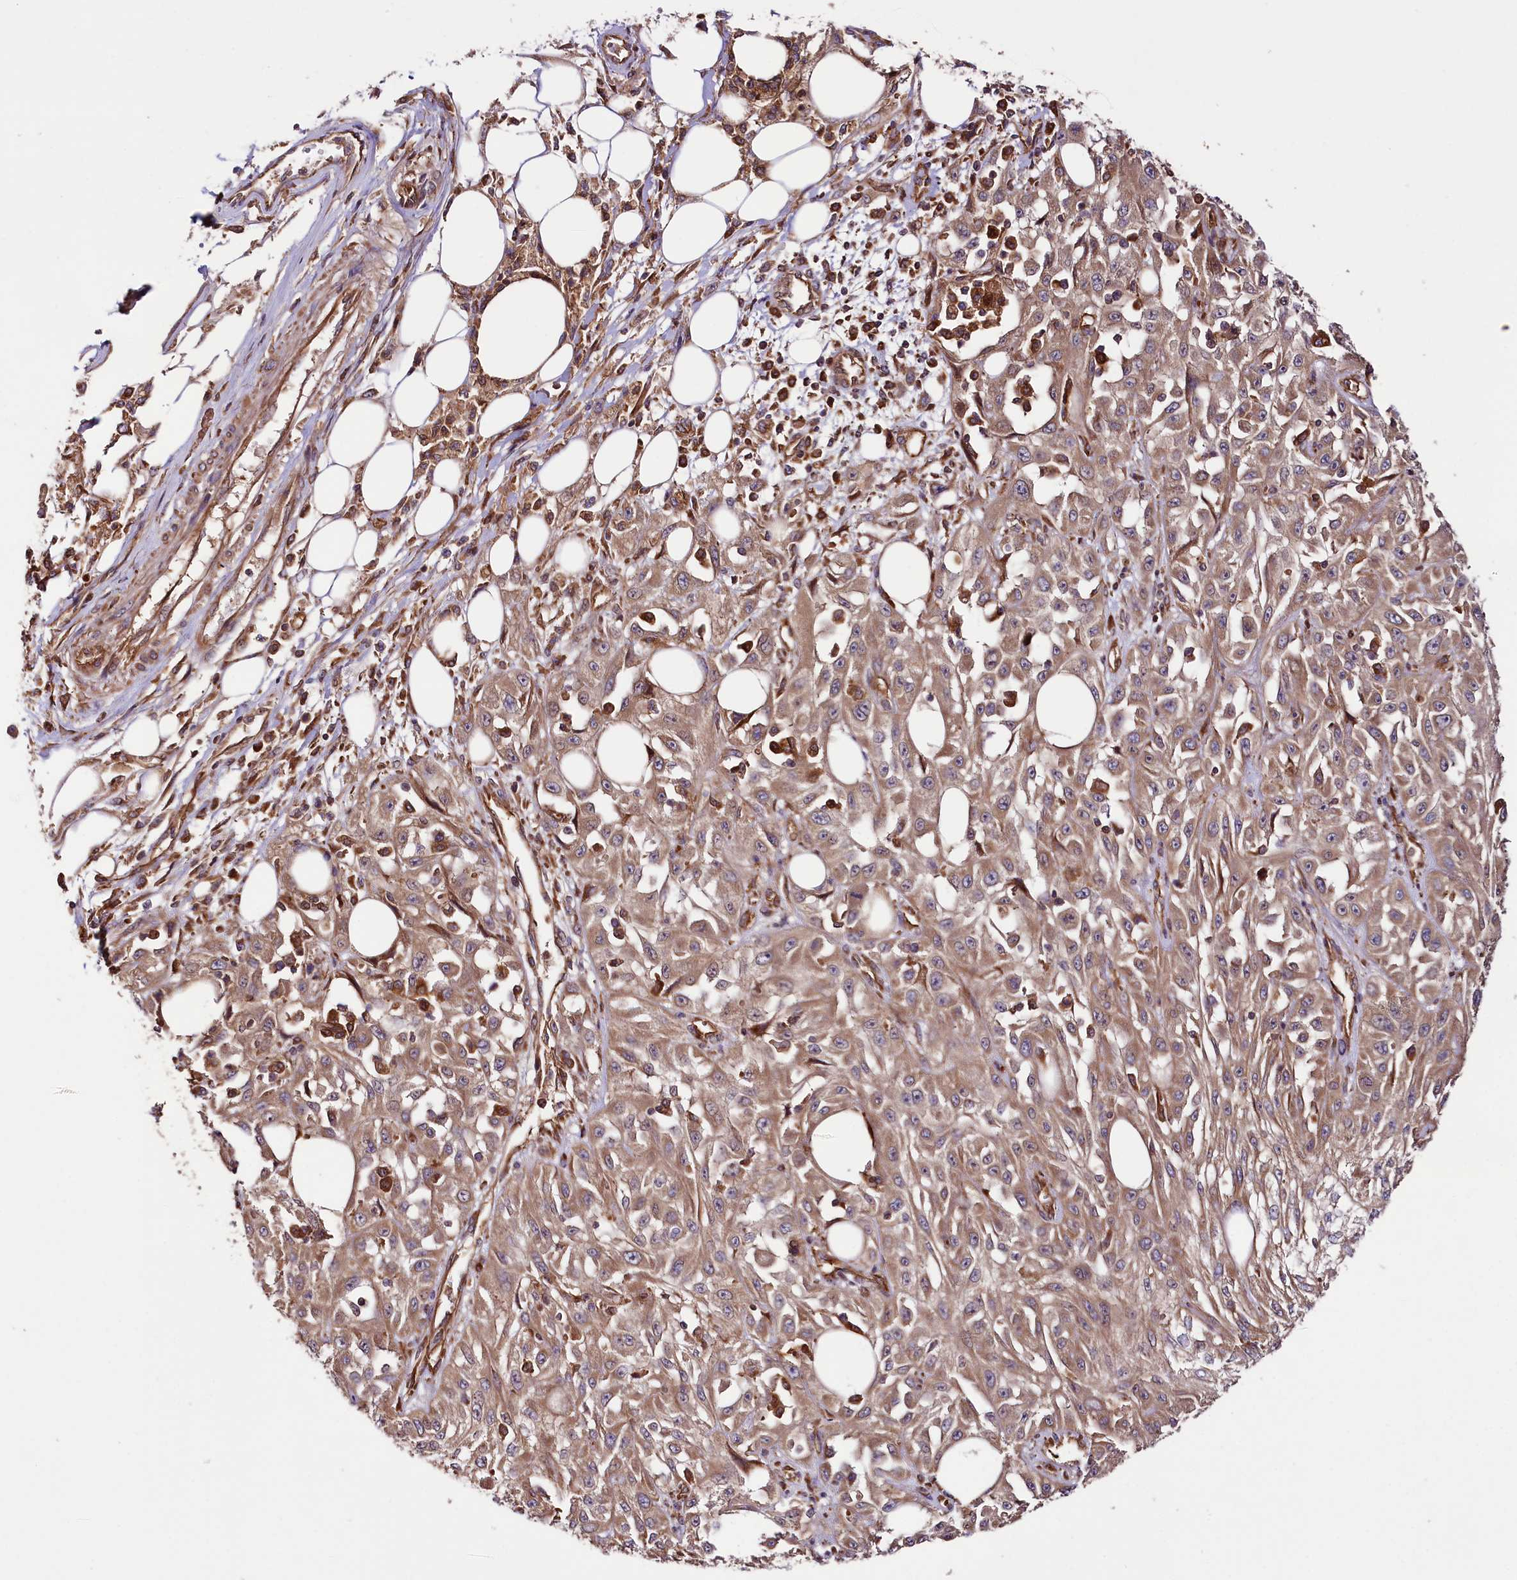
{"staining": {"intensity": "moderate", "quantity": ">75%", "location": "cytoplasmic/membranous"}, "tissue": "skin cancer", "cell_type": "Tumor cells", "image_type": "cancer", "snomed": [{"axis": "morphology", "description": "Squamous cell carcinoma, NOS"}, {"axis": "morphology", "description": "Squamous cell carcinoma, metastatic, NOS"}, {"axis": "topography", "description": "Skin"}, {"axis": "topography", "description": "Lymph node"}], "caption": "A high-resolution micrograph shows immunohistochemistry staining of skin cancer, which demonstrates moderate cytoplasmic/membranous positivity in approximately >75% of tumor cells. Immunohistochemistry (ihc) stains the protein in brown and the nuclei are stained blue.", "gene": "CEP295", "patient": {"sex": "male", "age": 75}}